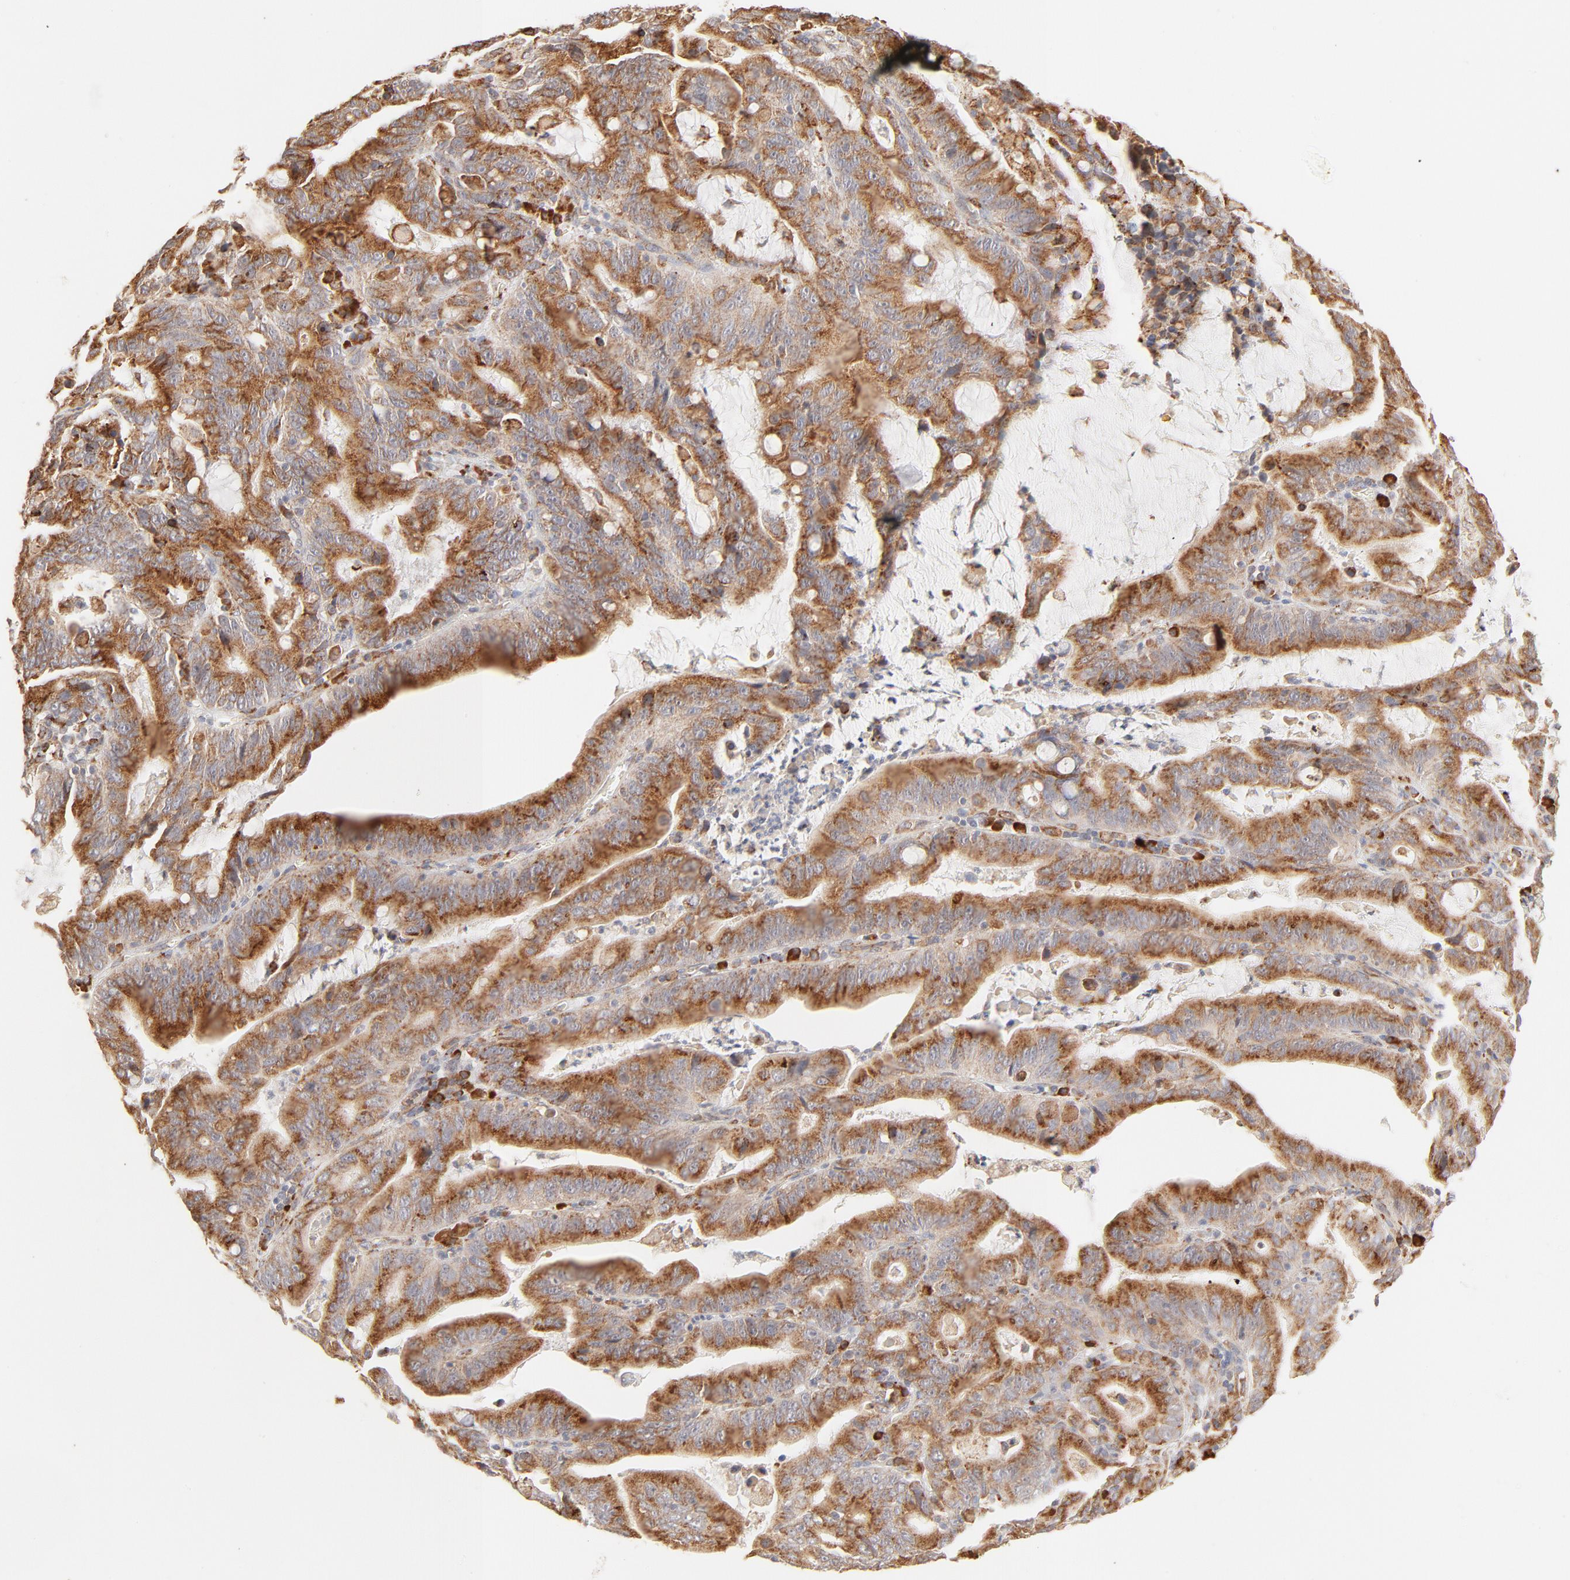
{"staining": {"intensity": "strong", "quantity": ">75%", "location": "cytoplasmic/membranous"}, "tissue": "stomach cancer", "cell_type": "Tumor cells", "image_type": "cancer", "snomed": [{"axis": "morphology", "description": "Adenocarcinoma, NOS"}, {"axis": "topography", "description": "Stomach, upper"}], "caption": "High-power microscopy captured an immunohistochemistry (IHC) histopathology image of adenocarcinoma (stomach), revealing strong cytoplasmic/membranous staining in about >75% of tumor cells.", "gene": "PARP12", "patient": {"sex": "male", "age": 63}}